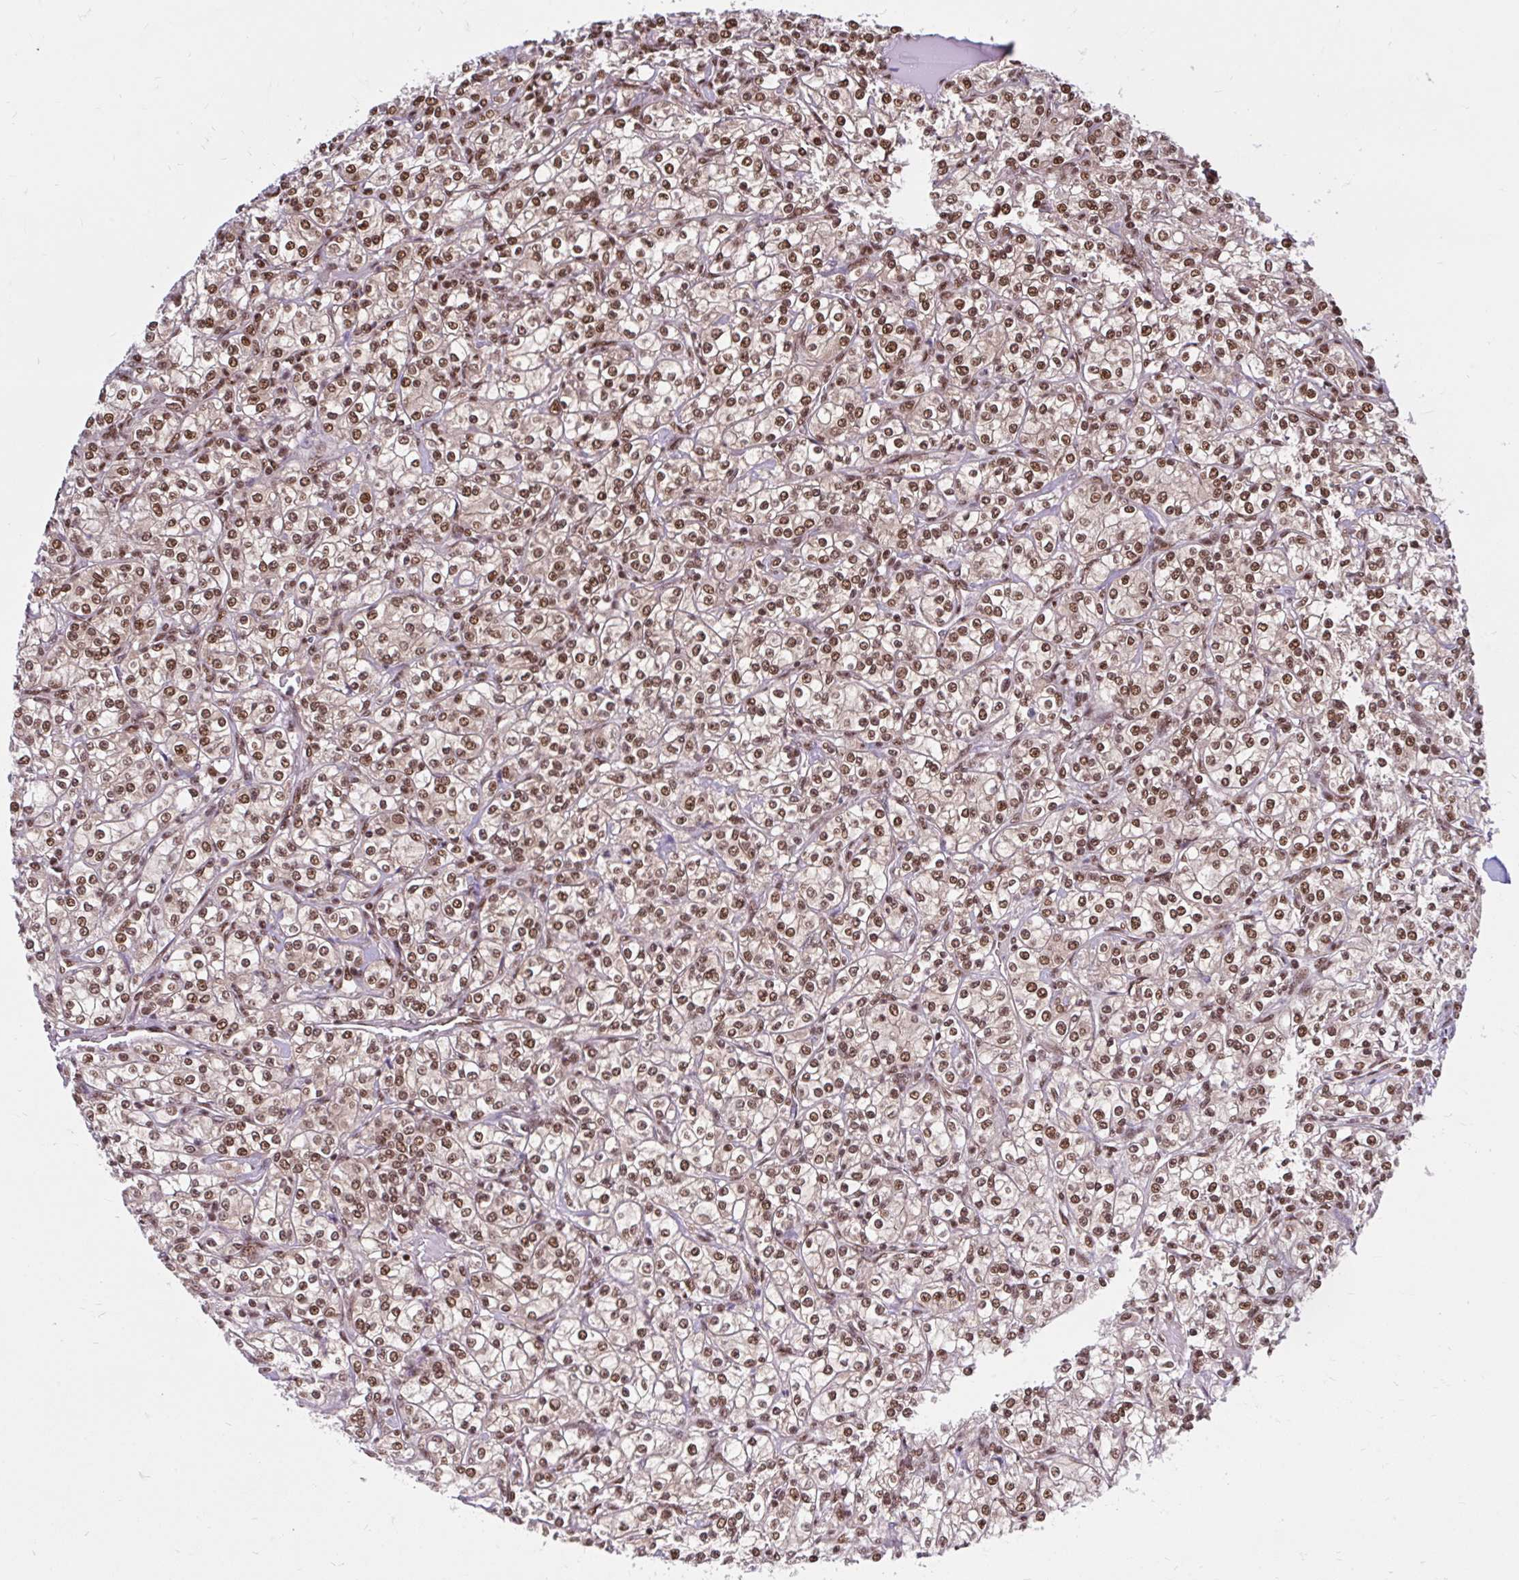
{"staining": {"intensity": "moderate", "quantity": ">75%", "location": "nuclear"}, "tissue": "renal cancer", "cell_type": "Tumor cells", "image_type": "cancer", "snomed": [{"axis": "morphology", "description": "Adenocarcinoma, NOS"}, {"axis": "topography", "description": "Kidney"}], "caption": "IHC staining of renal cancer (adenocarcinoma), which demonstrates medium levels of moderate nuclear staining in approximately >75% of tumor cells indicating moderate nuclear protein expression. The staining was performed using DAB (3,3'-diaminobenzidine) (brown) for protein detection and nuclei were counterstained in hematoxylin (blue).", "gene": "ABCA9", "patient": {"sex": "male", "age": 77}}